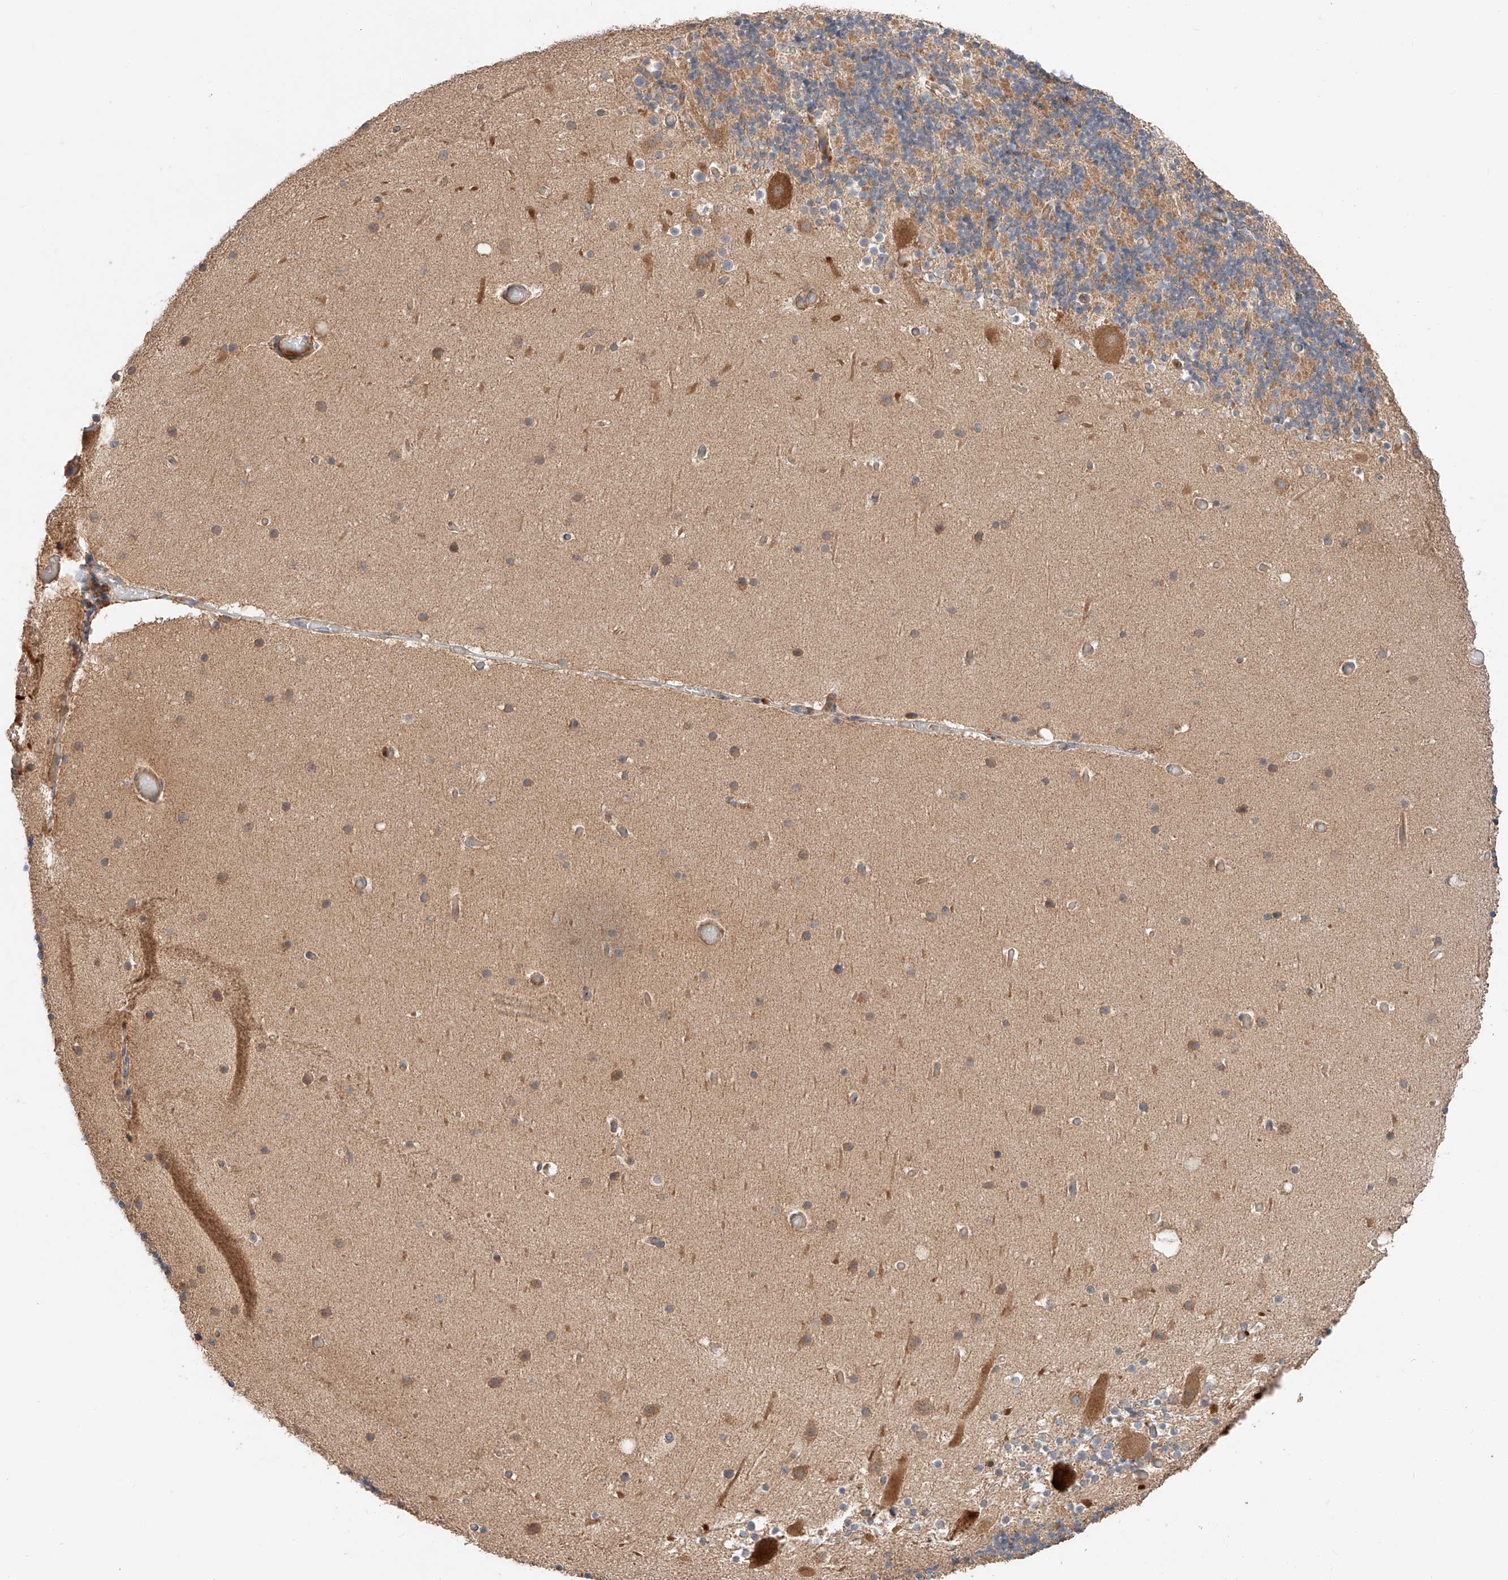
{"staining": {"intensity": "moderate", "quantity": "25%-75%", "location": "cytoplasmic/membranous"}, "tissue": "cerebellum", "cell_type": "Cells in granular layer", "image_type": "normal", "snomed": [{"axis": "morphology", "description": "Normal tissue, NOS"}, {"axis": "topography", "description": "Cerebellum"}], "caption": "Approximately 25%-75% of cells in granular layer in normal human cerebellum show moderate cytoplasmic/membranous protein positivity as visualized by brown immunohistochemical staining.", "gene": "XPNPEP1", "patient": {"sex": "male", "age": 57}}